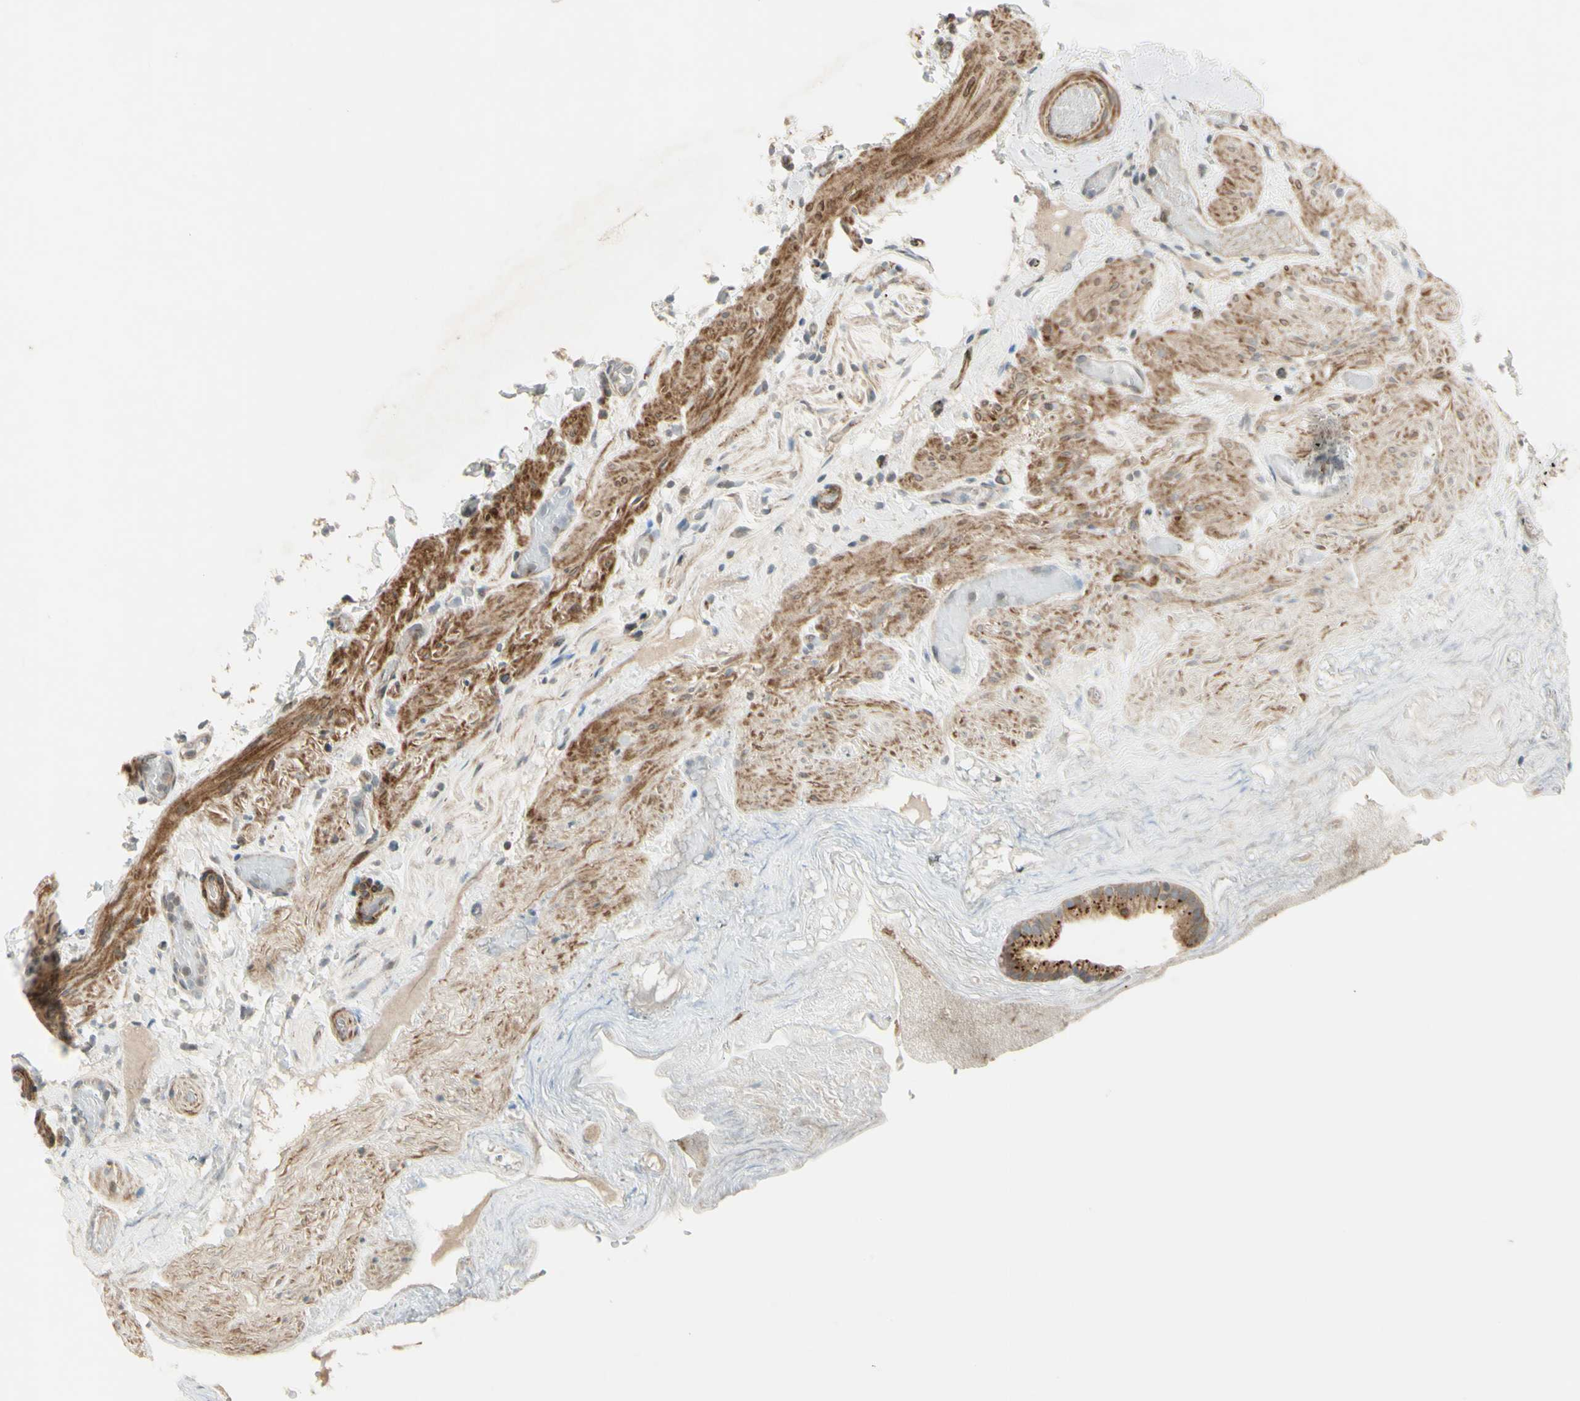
{"staining": {"intensity": "strong", "quantity": ">75%", "location": "cytoplasmic/membranous"}, "tissue": "gallbladder", "cell_type": "Glandular cells", "image_type": "normal", "snomed": [{"axis": "morphology", "description": "Normal tissue, NOS"}, {"axis": "topography", "description": "Gallbladder"}], "caption": "IHC (DAB) staining of benign gallbladder displays strong cytoplasmic/membranous protein staining in approximately >75% of glandular cells. The staining is performed using DAB (3,3'-diaminobenzidine) brown chromogen to label protein expression. The nuclei are counter-stained blue using hematoxylin.", "gene": "NDFIP1", "patient": {"sex": "female", "age": 26}}